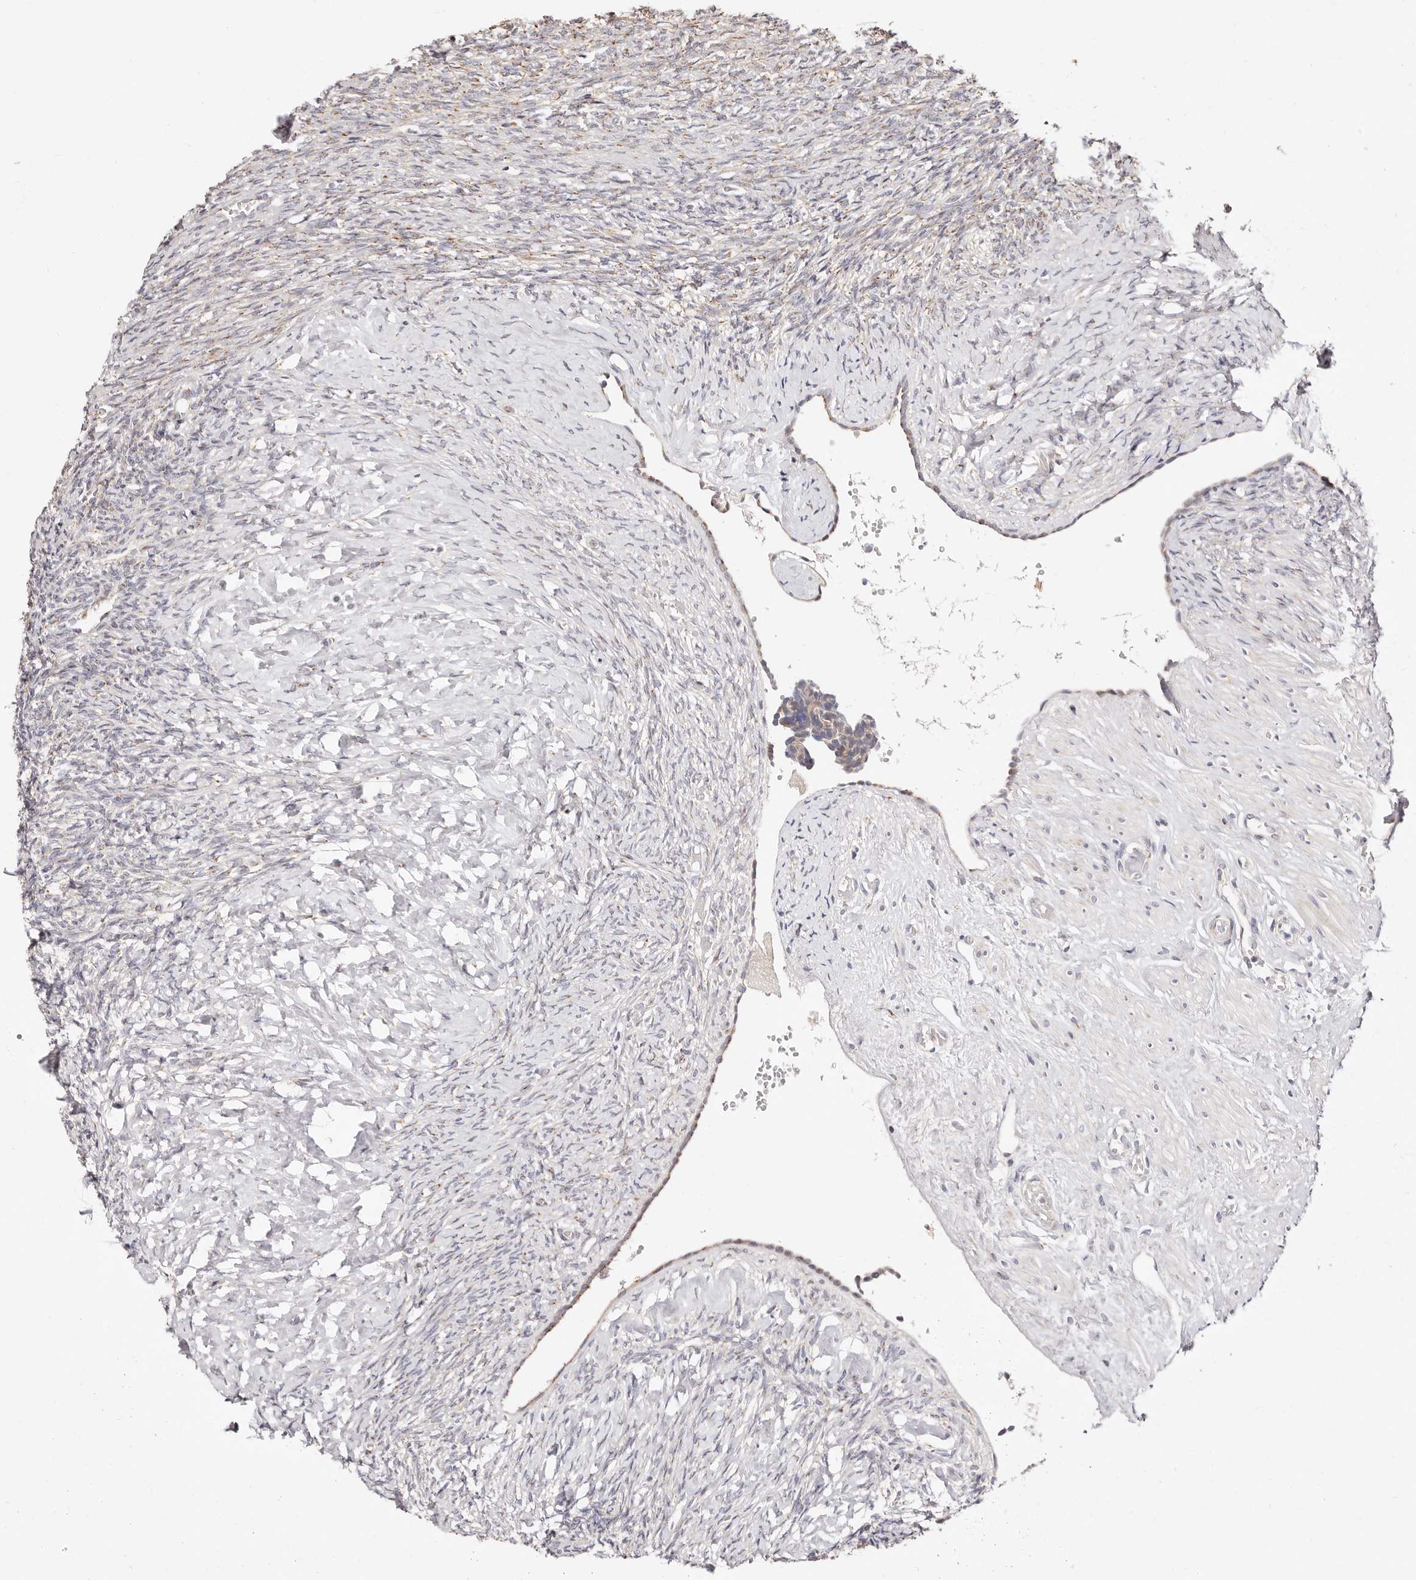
{"staining": {"intensity": "moderate", "quantity": ">75%", "location": "cytoplasmic/membranous"}, "tissue": "ovary", "cell_type": "Follicle cells", "image_type": "normal", "snomed": [{"axis": "morphology", "description": "Normal tissue, NOS"}, {"axis": "topography", "description": "Ovary"}], "caption": "DAB immunohistochemical staining of benign ovary shows moderate cytoplasmic/membranous protein staining in approximately >75% of follicle cells.", "gene": "MAPK6", "patient": {"sex": "female", "age": 41}}